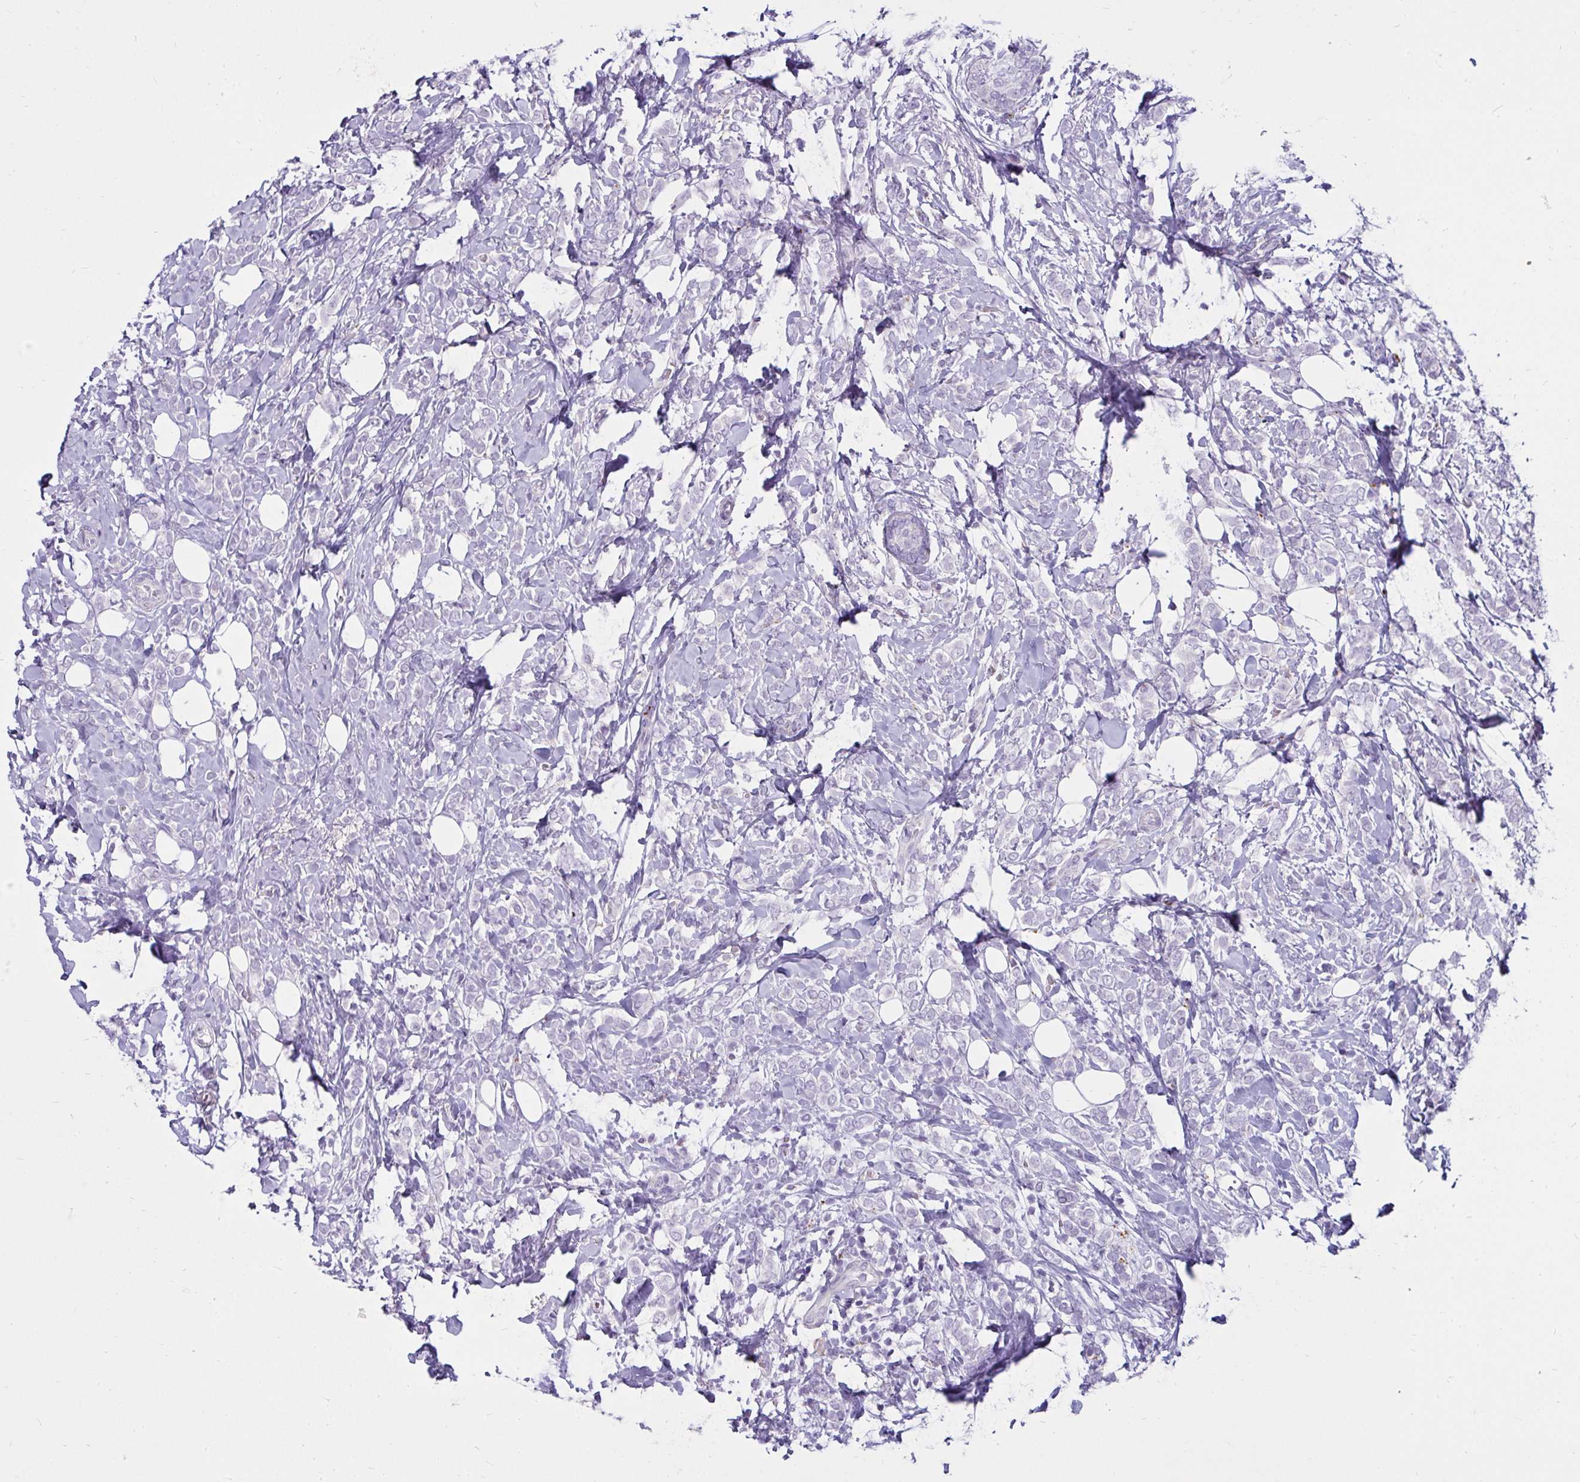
{"staining": {"intensity": "negative", "quantity": "none", "location": "none"}, "tissue": "breast cancer", "cell_type": "Tumor cells", "image_type": "cancer", "snomed": [{"axis": "morphology", "description": "Lobular carcinoma"}, {"axis": "topography", "description": "Breast"}], "caption": "Immunohistochemical staining of breast lobular carcinoma displays no significant staining in tumor cells. Brightfield microscopy of immunohistochemistry stained with DAB (3,3'-diaminobenzidine) (brown) and hematoxylin (blue), captured at high magnification.", "gene": "CTSZ", "patient": {"sex": "female", "age": 49}}